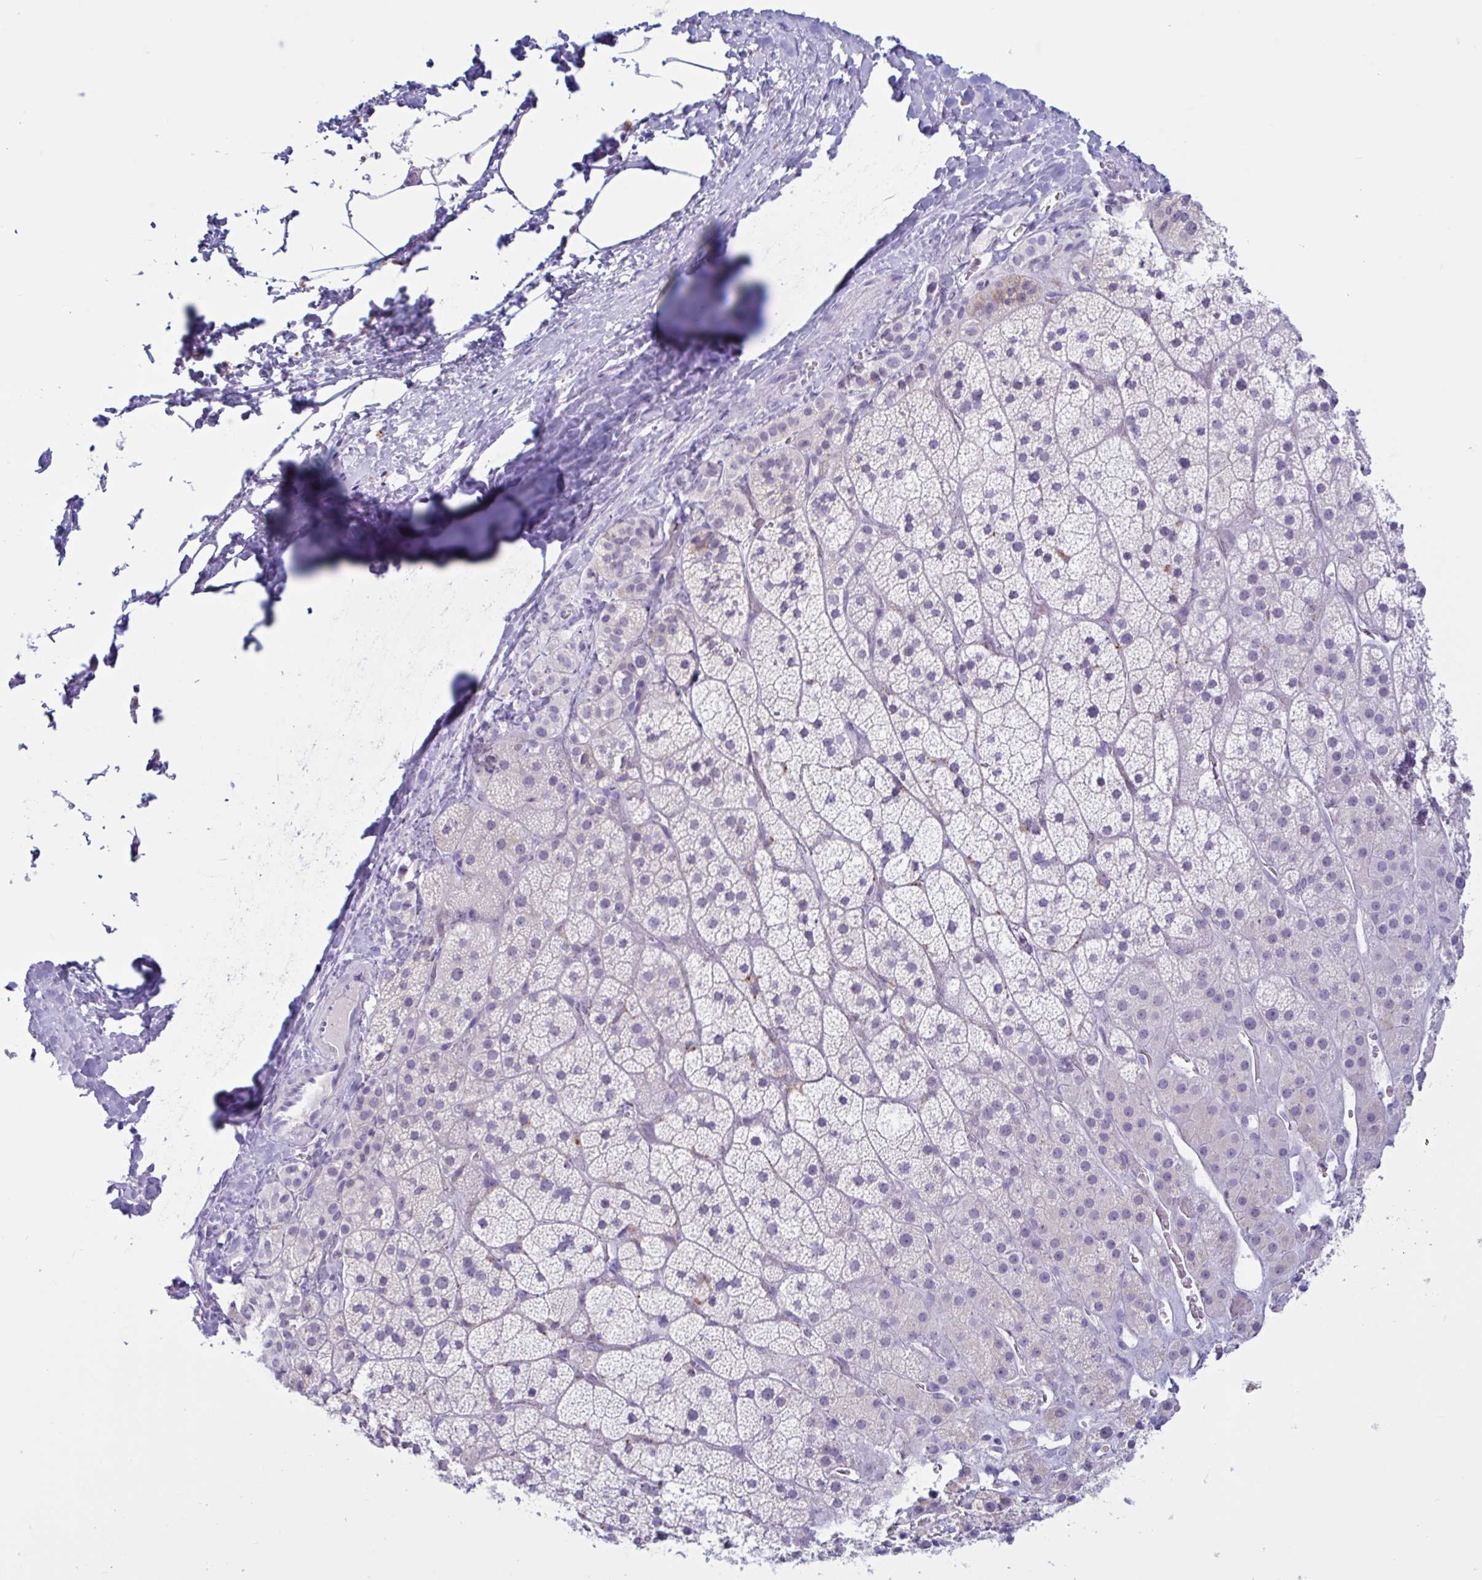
{"staining": {"intensity": "negative", "quantity": "none", "location": "none"}, "tissue": "adrenal gland", "cell_type": "Glandular cells", "image_type": "normal", "snomed": [{"axis": "morphology", "description": "Normal tissue, NOS"}, {"axis": "topography", "description": "Adrenal gland"}], "caption": "A photomicrograph of adrenal gland stained for a protein exhibits no brown staining in glandular cells. (DAB (3,3'-diaminobenzidine) IHC visualized using brightfield microscopy, high magnification).", "gene": "XCL1", "patient": {"sex": "male", "age": 57}}